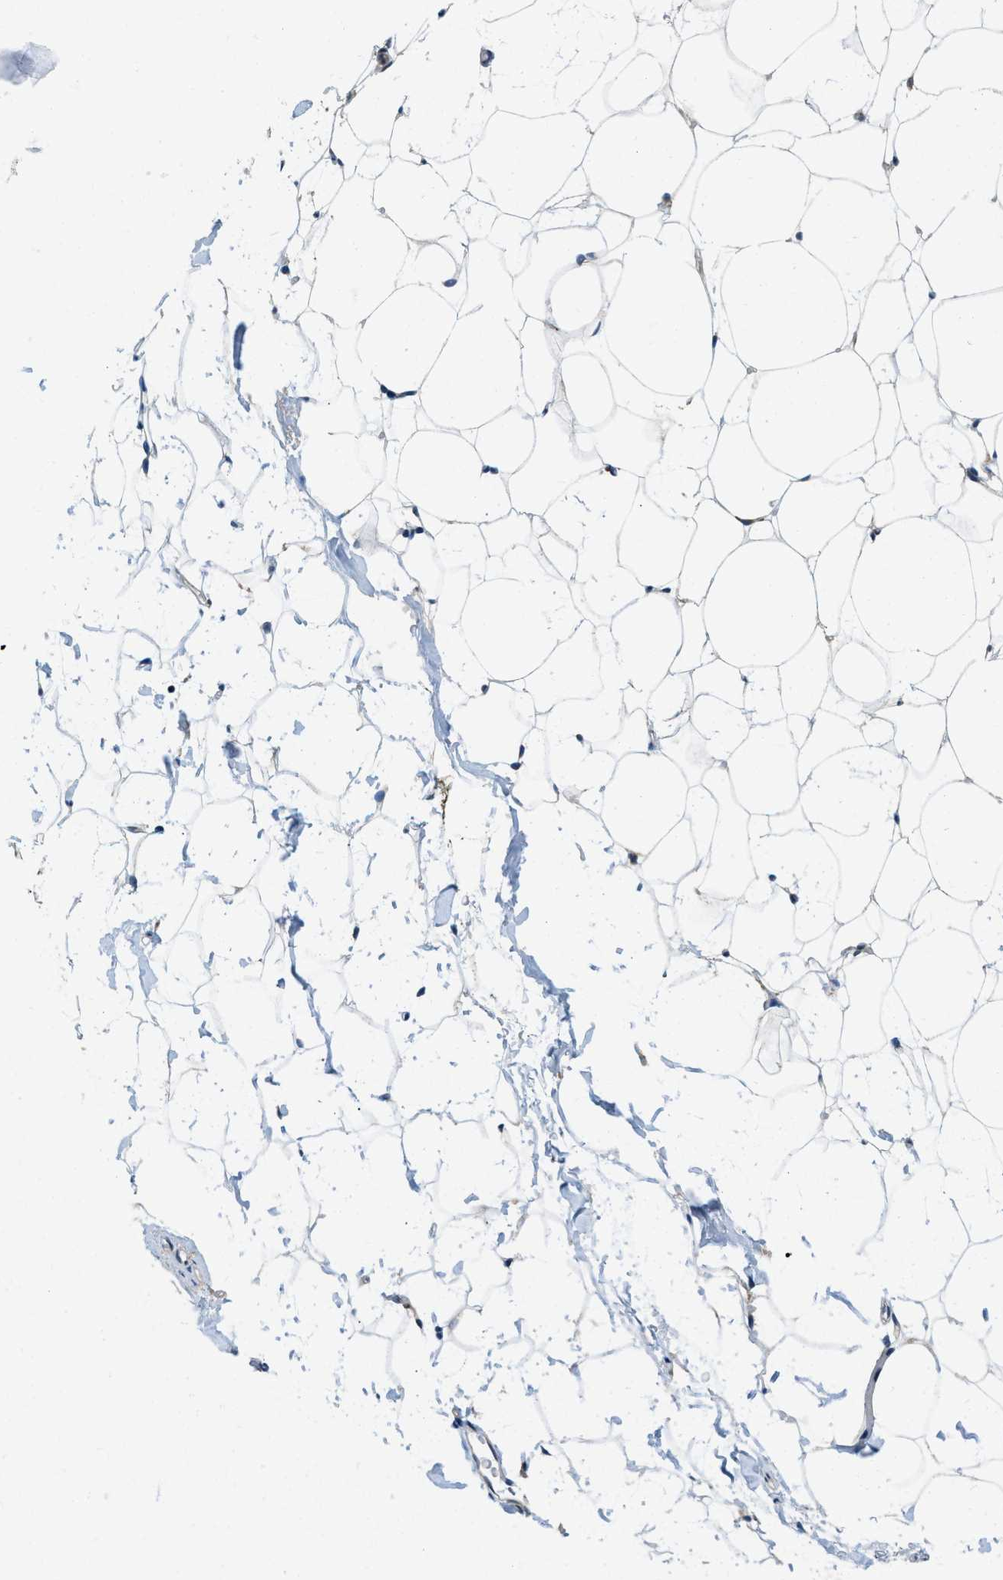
{"staining": {"intensity": "negative", "quantity": "none", "location": "none"}, "tissue": "adipose tissue", "cell_type": "Adipocytes", "image_type": "normal", "snomed": [{"axis": "morphology", "description": "Normal tissue, NOS"}, {"axis": "topography", "description": "Breast"}, {"axis": "topography", "description": "Soft tissue"}], "caption": "Immunohistochemistry of unremarkable adipose tissue reveals no expression in adipocytes. (DAB (3,3'-diaminobenzidine) immunohistochemistry, high magnification).", "gene": "ZNF599", "patient": {"sex": "female", "age": 75}}